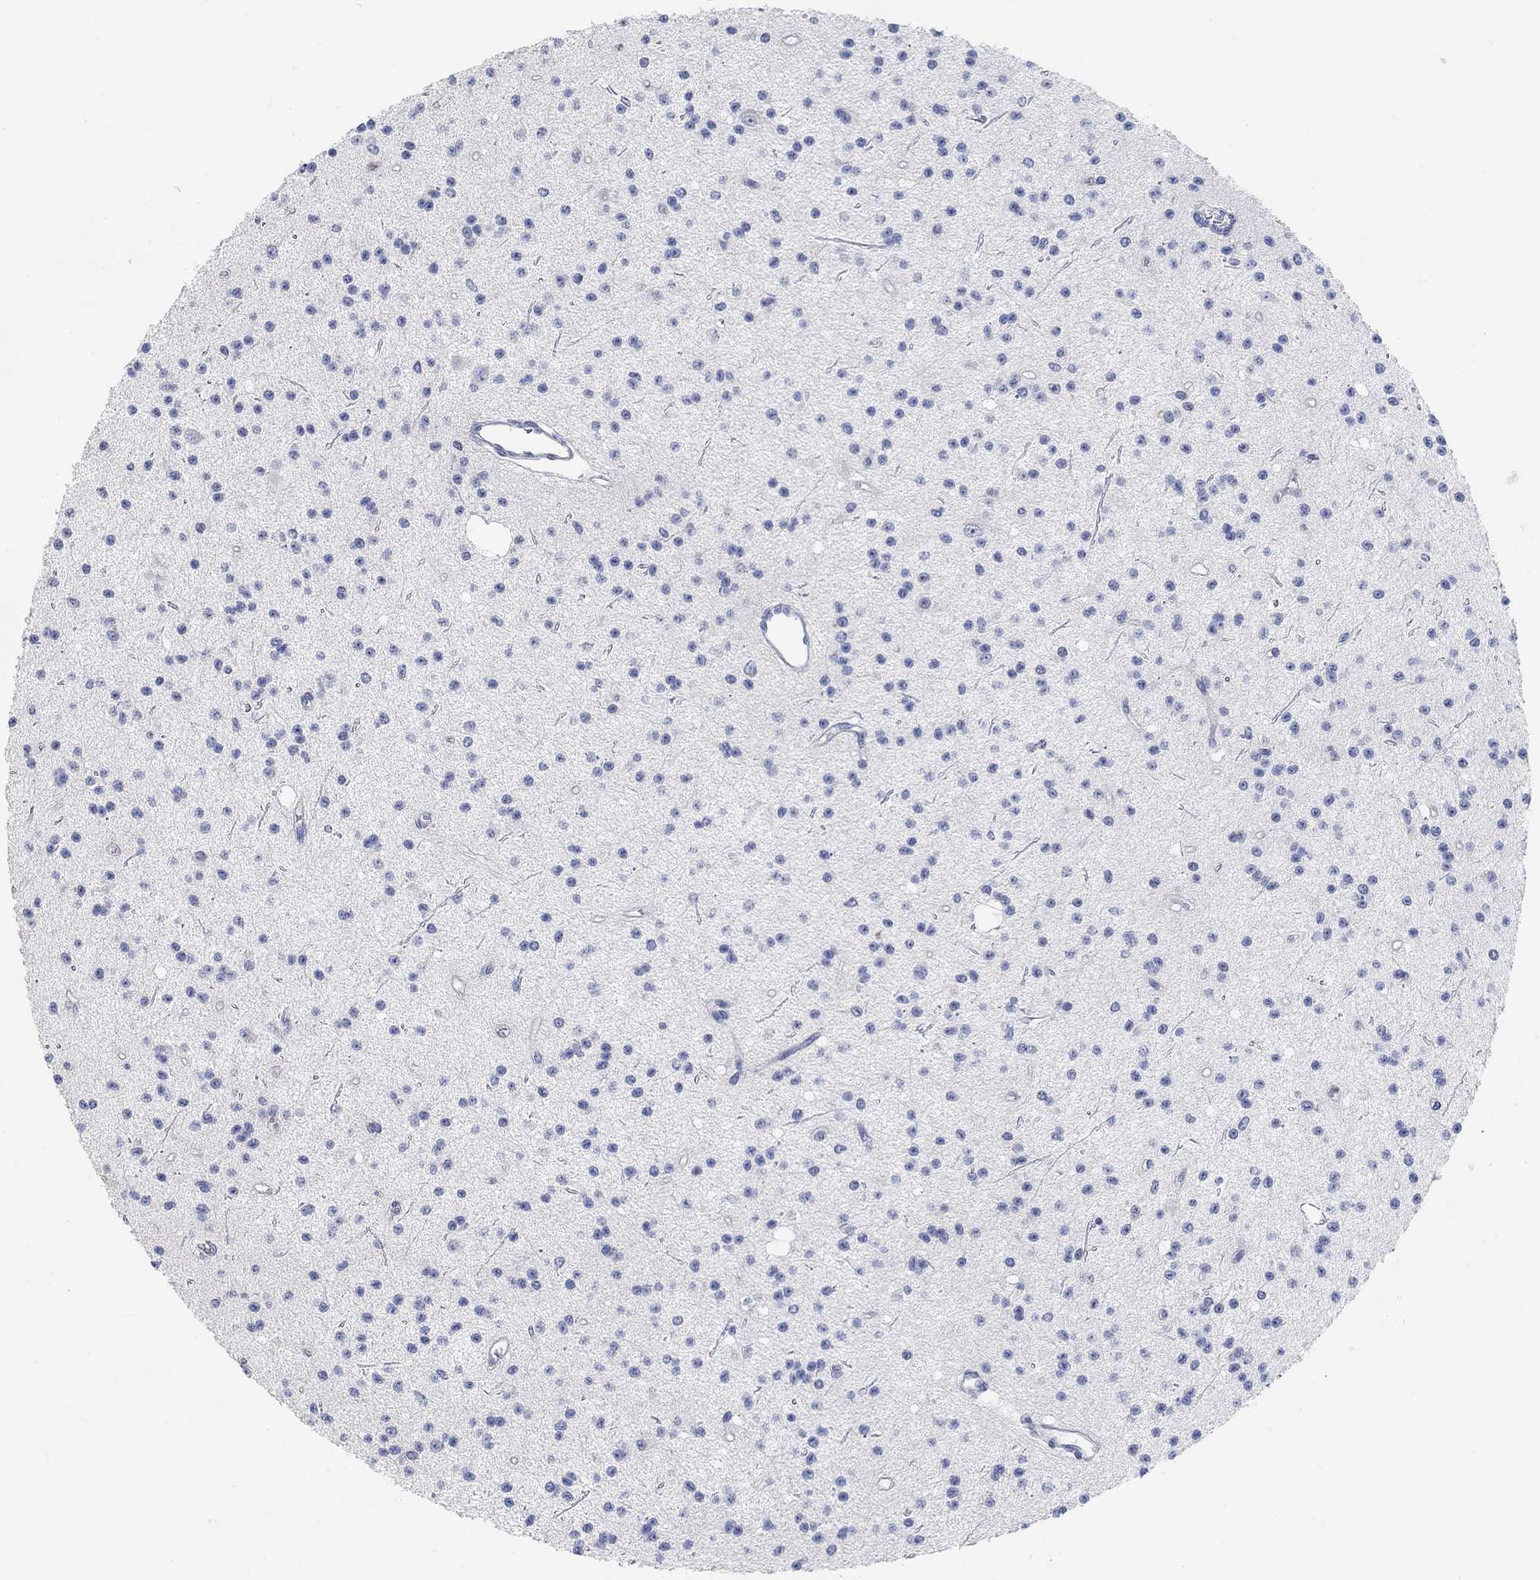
{"staining": {"intensity": "negative", "quantity": "none", "location": "none"}, "tissue": "glioma", "cell_type": "Tumor cells", "image_type": "cancer", "snomed": [{"axis": "morphology", "description": "Glioma, malignant, Low grade"}, {"axis": "topography", "description": "Brain"}], "caption": "DAB immunohistochemical staining of human malignant low-grade glioma displays no significant positivity in tumor cells.", "gene": "NLRP14", "patient": {"sex": "male", "age": 27}}